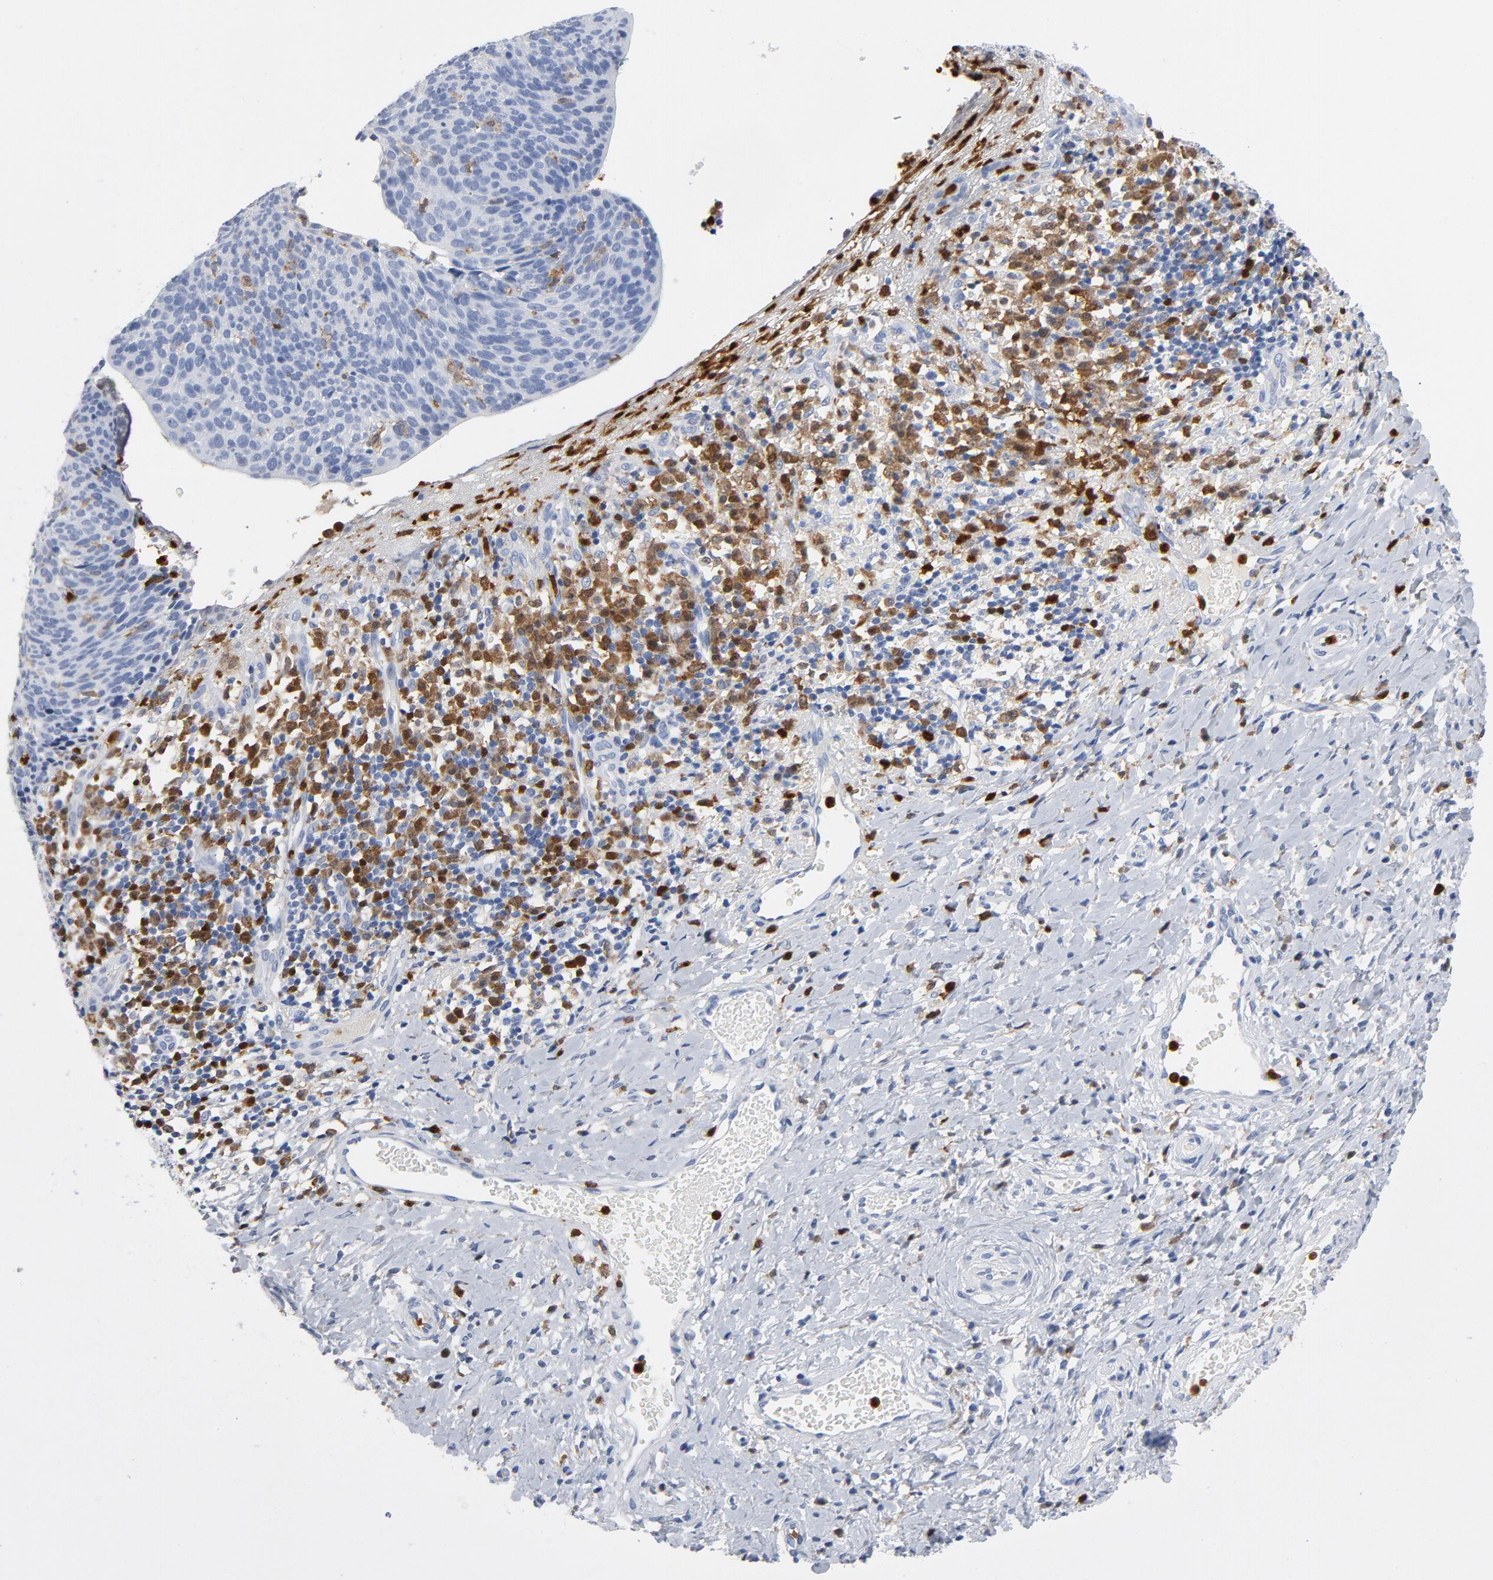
{"staining": {"intensity": "negative", "quantity": "none", "location": "none"}, "tissue": "cervical cancer", "cell_type": "Tumor cells", "image_type": "cancer", "snomed": [{"axis": "morphology", "description": "Normal tissue, NOS"}, {"axis": "morphology", "description": "Squamous cell carcinoma, NOS"}, {"axis": "topography", "description": "Cervix"}], "caption": "Tumor cells show no significant staining in cervical cancer.", "gene": "NCF1", "patient": {"sex": "female", "age": 39}}